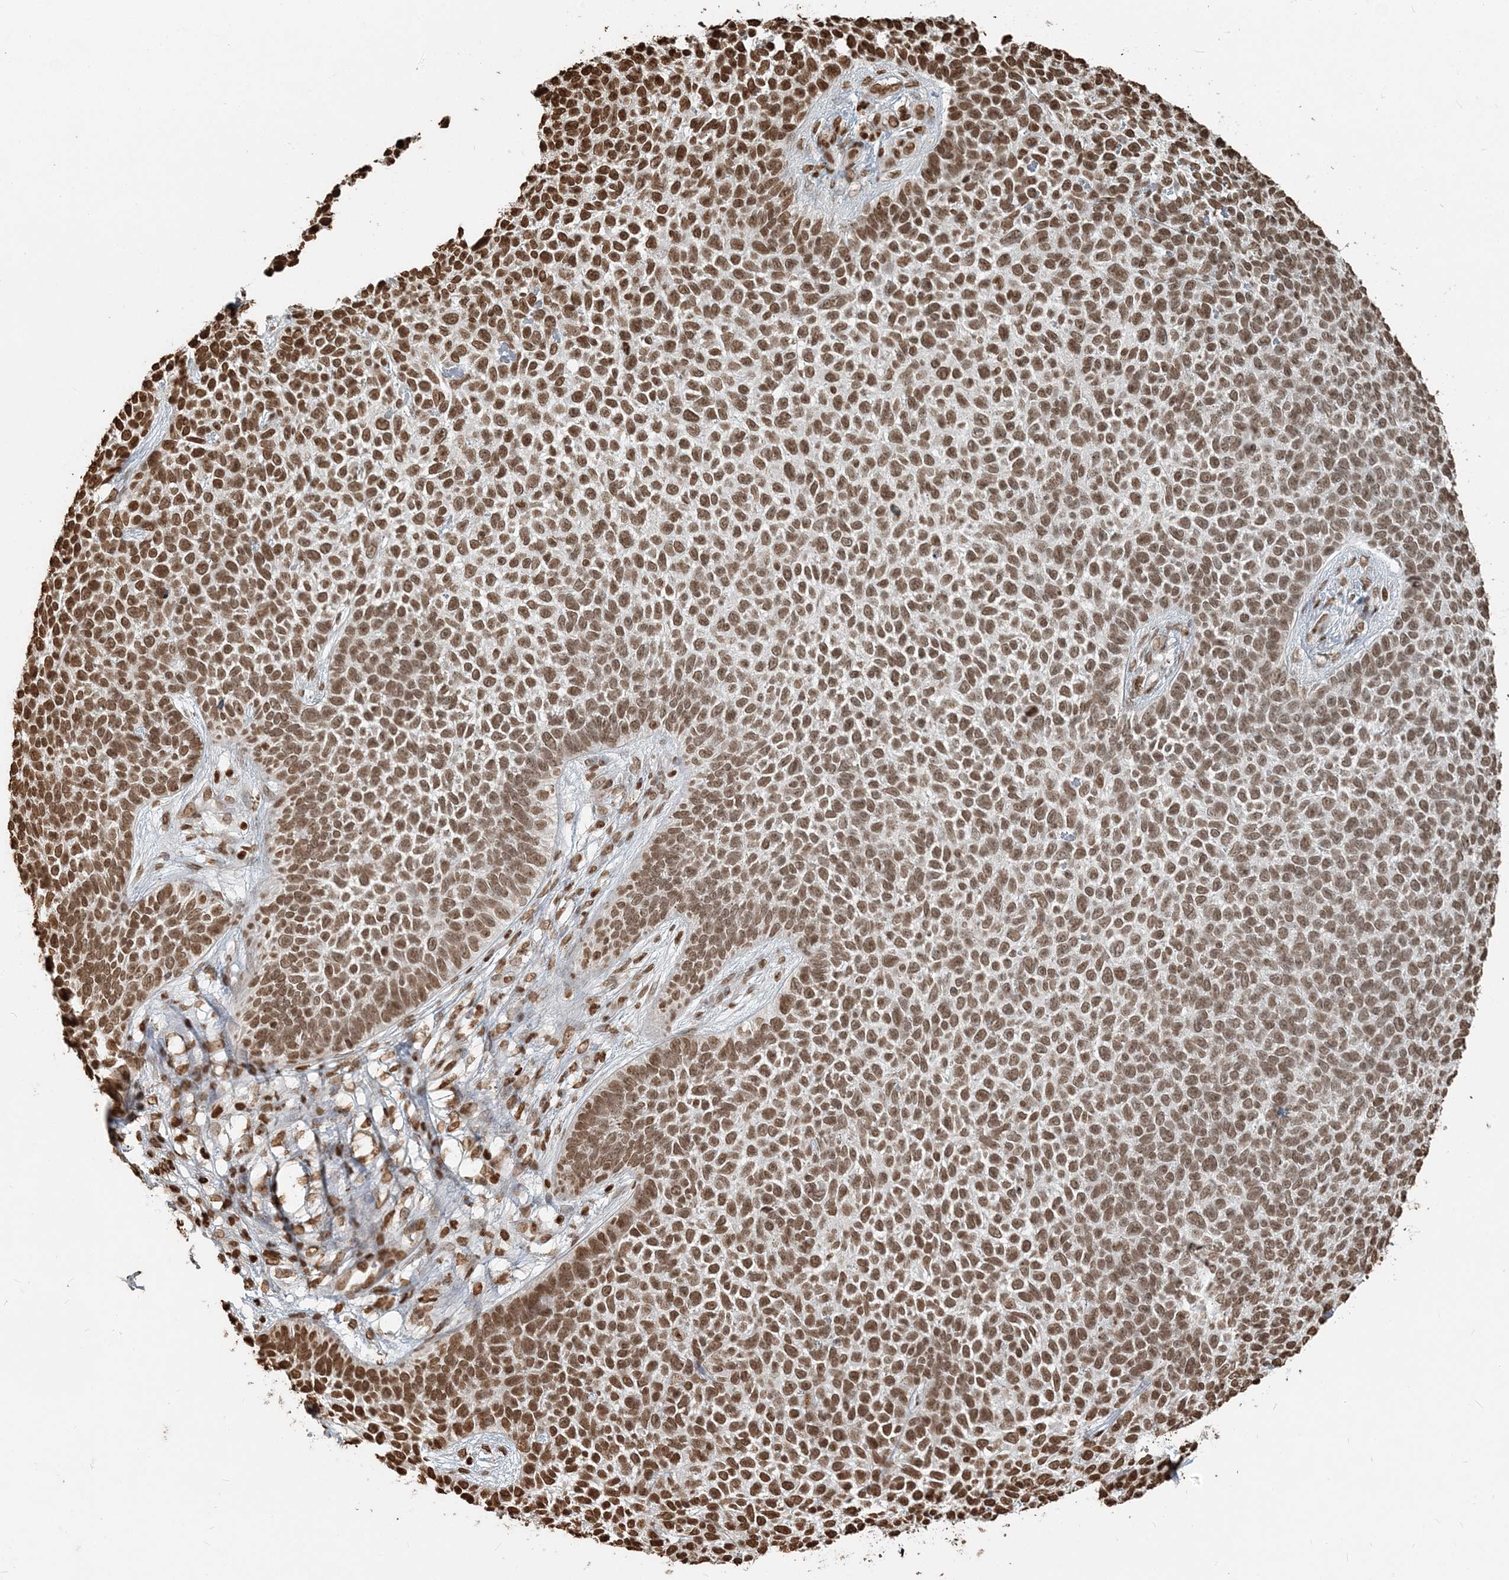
{"staining": {"intensity": "moderate", "quantity": ">75%", "location": "nuclear"}, "tissue": "skin cancer", "cell_type": "Tumor cells", "image_type": "cancer", "snomed": [{"axis": "morphology", "description": "Basal cell carcinoma"}, {"axis": "topography", "description": "Skin"}], "caption": "A brown stain shows moderate nuclear expression of a protein in human skin basal cell carcinoma tumor cells. Immunohistochemistry stains the protein in brown and the nuclei are stained blue.", "gene": "H3-3B", "patient": {"sex": "female", "age": 84}}